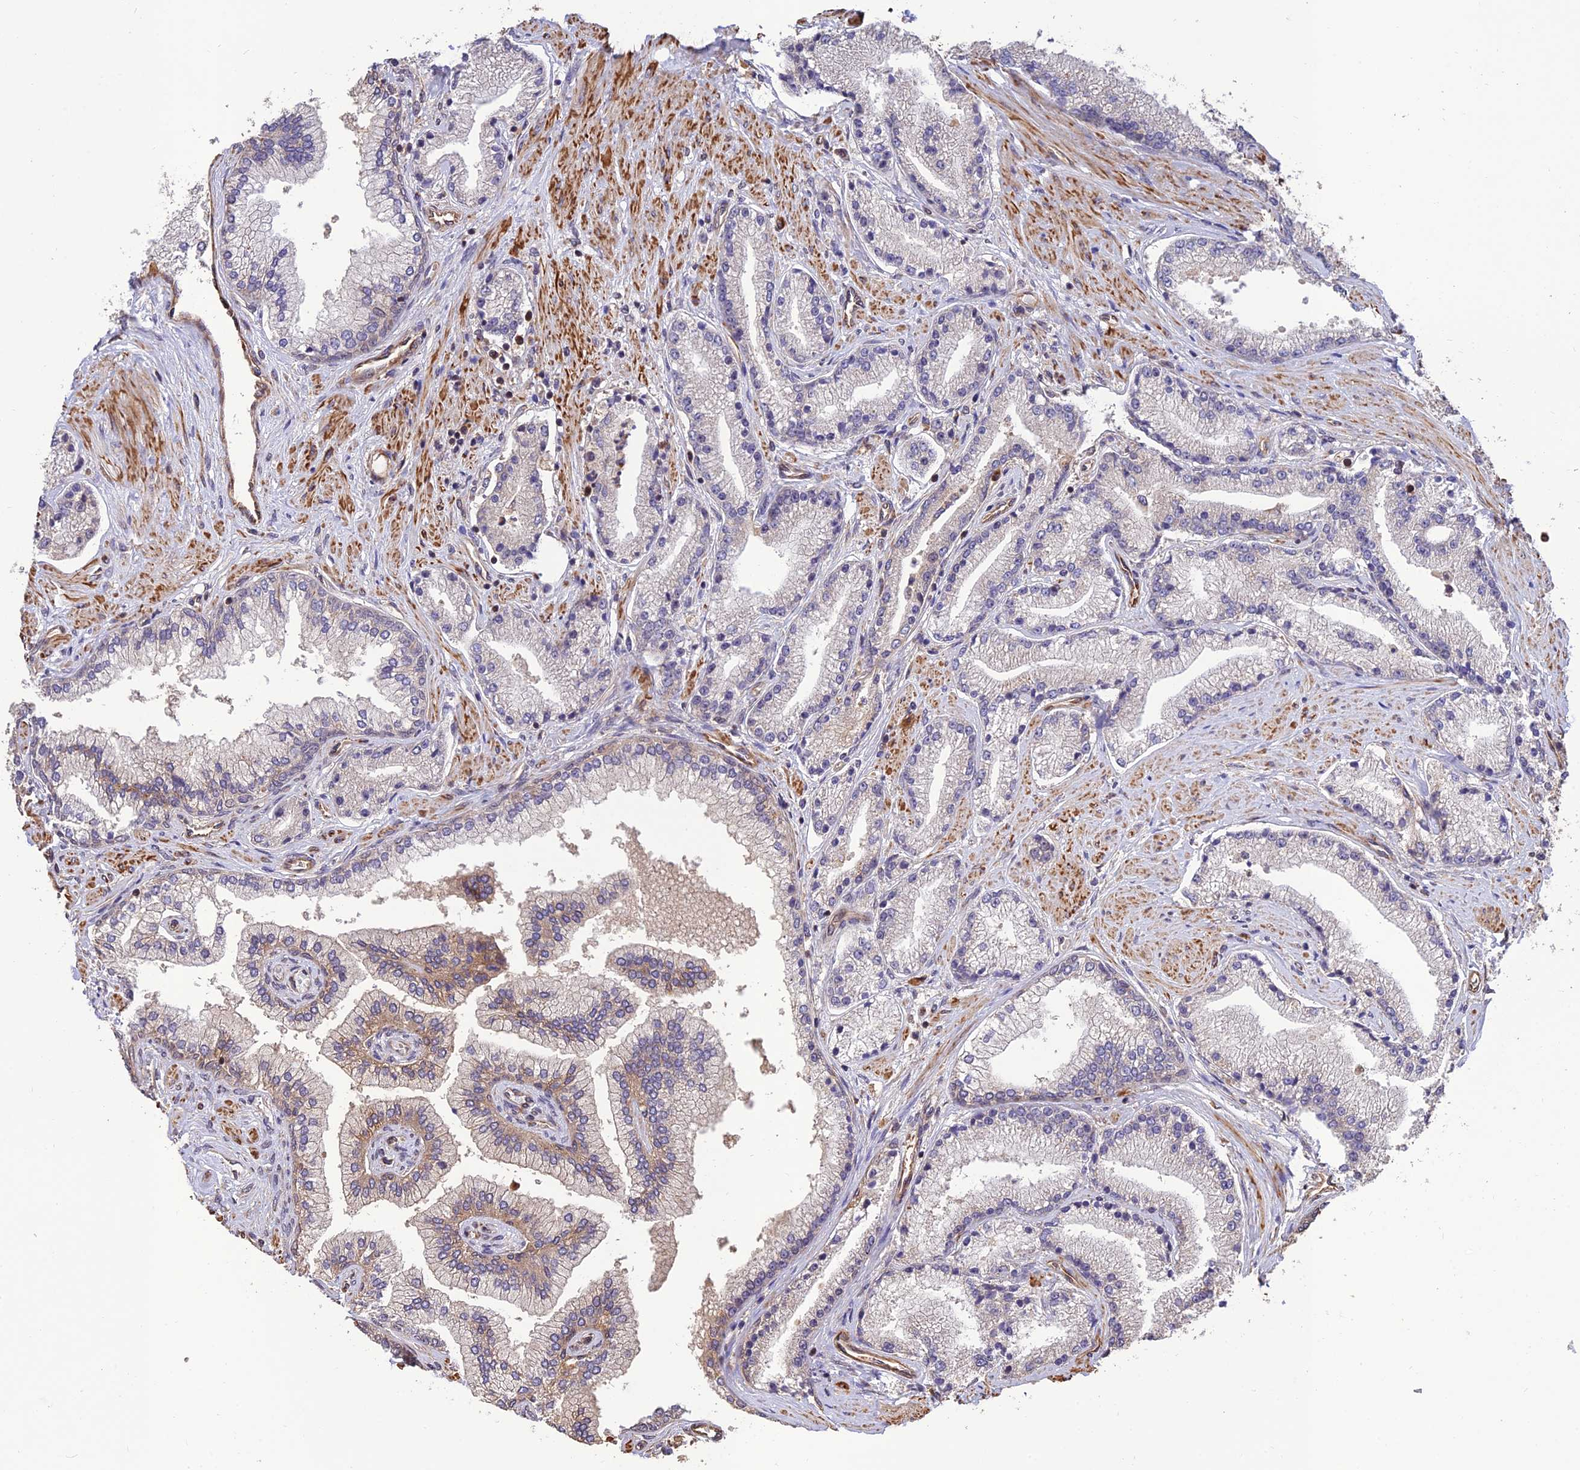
{"staining": {"intensity": "negative", "quantity": "none", "location": "none"}, "tissue": "prostate cancer", "cell_type": "Tumor cells", "image_type": "cancer", "snomed": [{"axis": "morphology", "description": "Adenocarcinoma, High grade"}, {"axis": "topography", "description": "Prostate"}], "caption": "Immunohistochemistry image of neoplastic tissue: human prostate adenocarcinoma (high-grade) stained with DAB demonstrates no significant protein expression in tumor cells.", "gene": "CREBL2", "patient": {"sex": "male", "age": 67}}